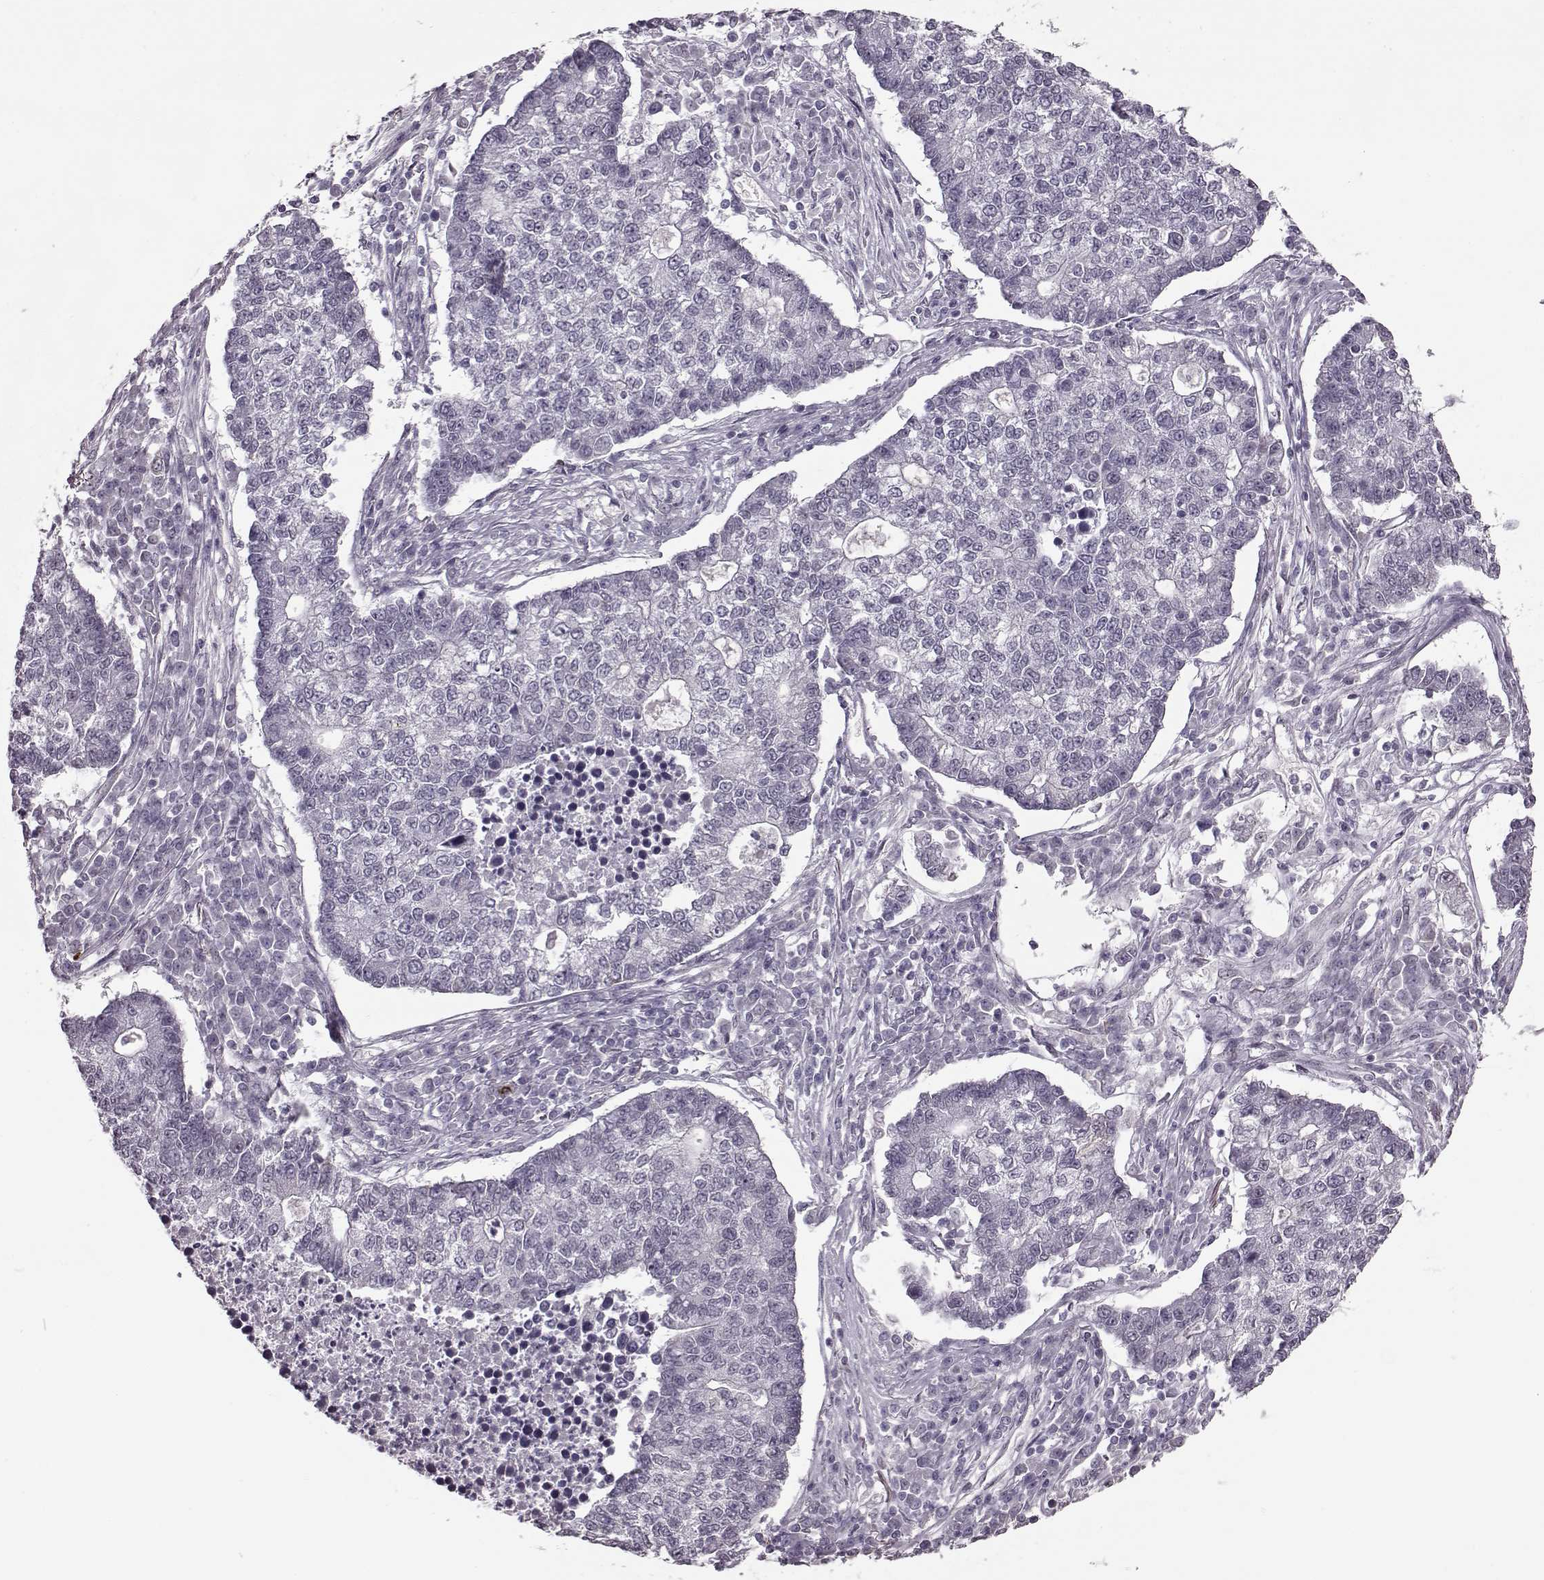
{"staining": {"intensity": "negative", "quantity": "none", "location": "none"}, "tissue": "lung cancer", "cell_type": "Tumor cells", "image_type": "cancer", "snomed": [{"axis": "morphology", "description": "Adenocarcinoma, NOS"}, {"axis": "topography", "description": "Lung"}], "caption": "An image of lung cancer (adenocarcinoma) stained for a protein demonstrates no brown staining in tumor cells.", "gene": "STX1B", "patient": {"sex": "male", "age": 57}}